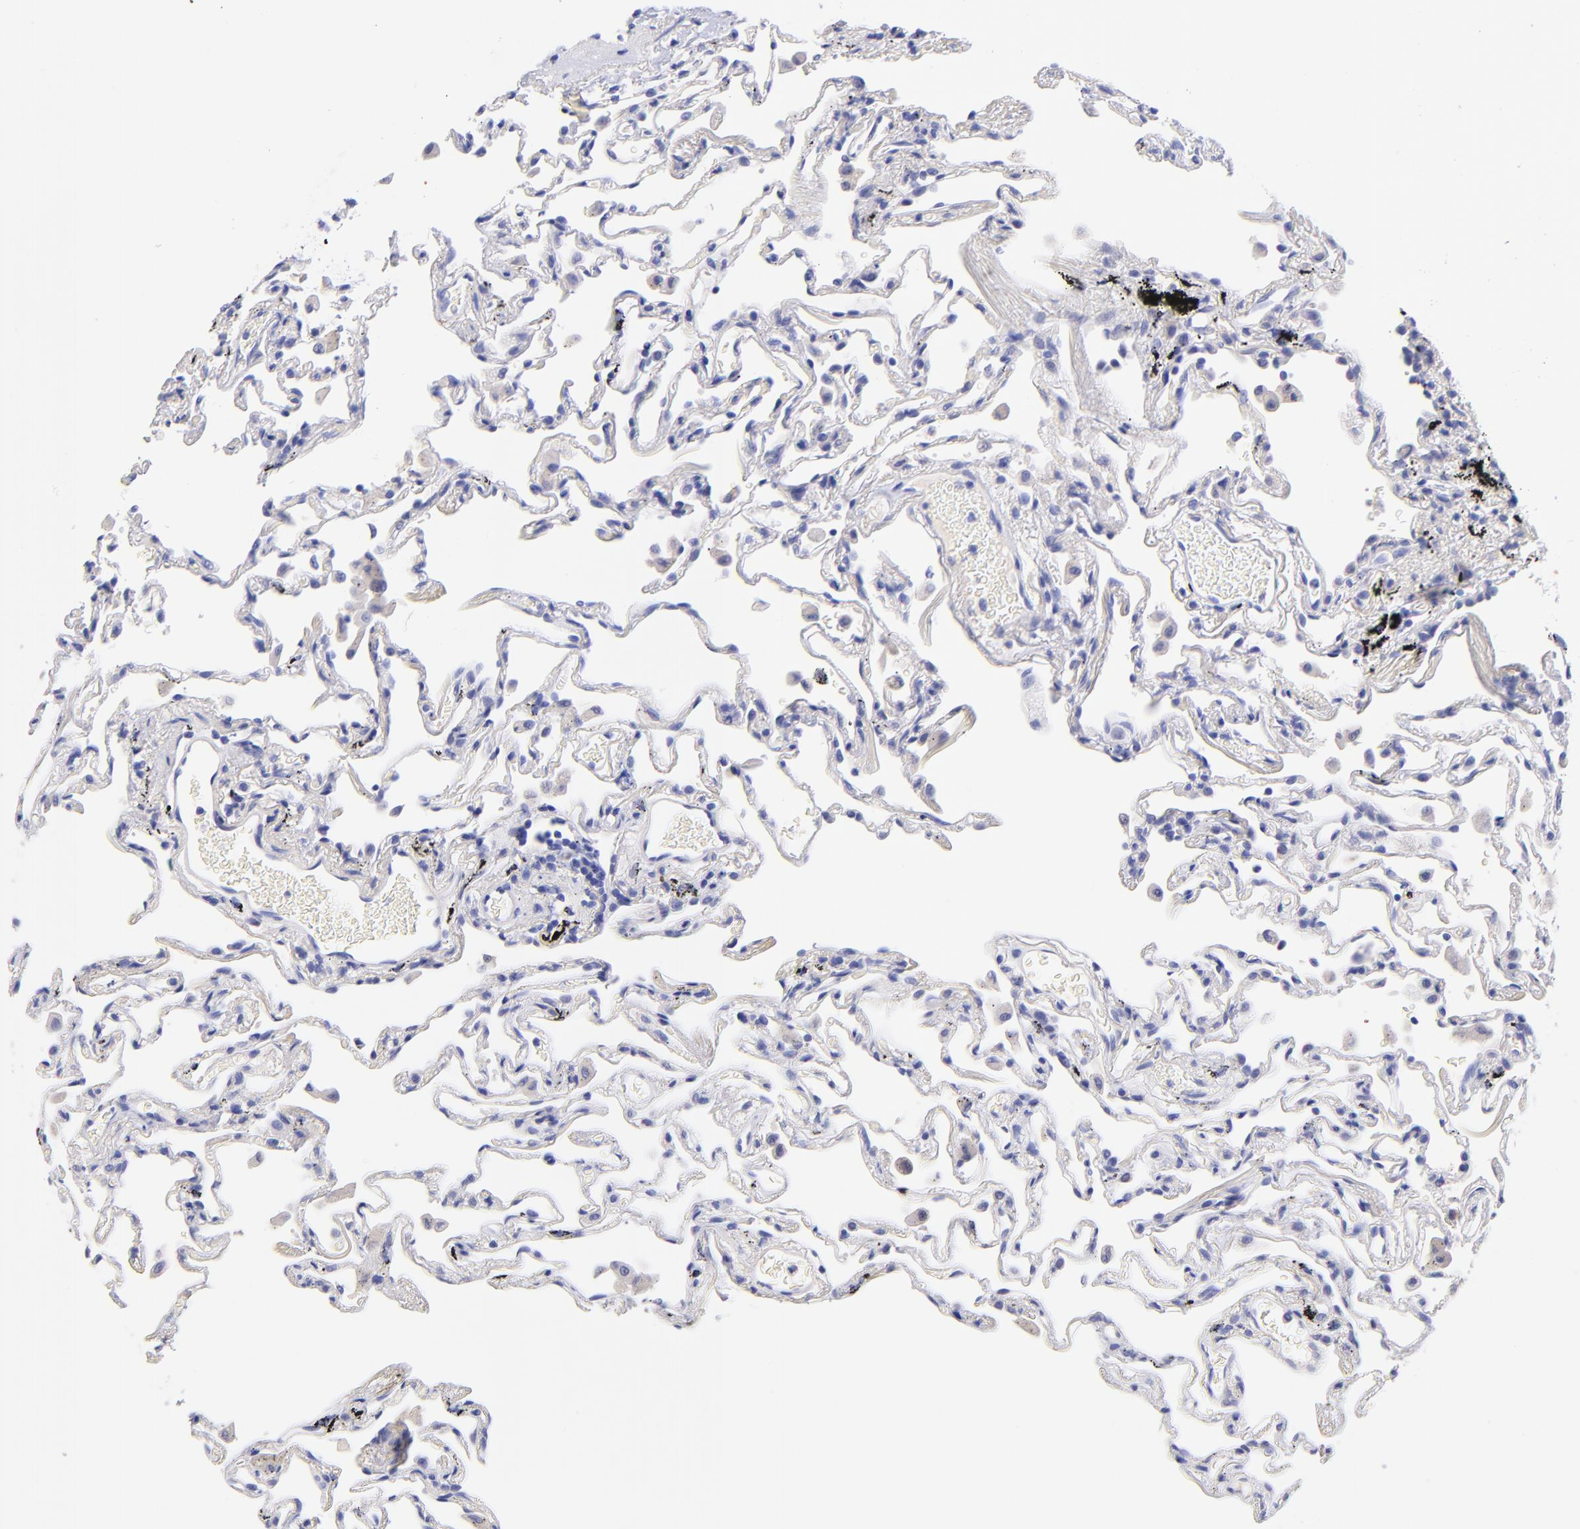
{"staining": {"intensity": "negative", "quantity": "none", "location": "none"}, "tissue": "lung", "cell_type": "Alveolar cells", "image_type": "normal", "snomed": [{"axis": "morphology", "description": "Normal tissue, NOS"}, {"axis": "morphology", "description": "Inflammation, NOS"}, {"axis": "topography", "description": "Lung"}], "caption": "This is an immunohistochemistry (IHC) image of unremarkable human lung. There is no staining in alveolar cells.", "gene": "RAB3B", "patient": {"sex": "male", "age": 69}}